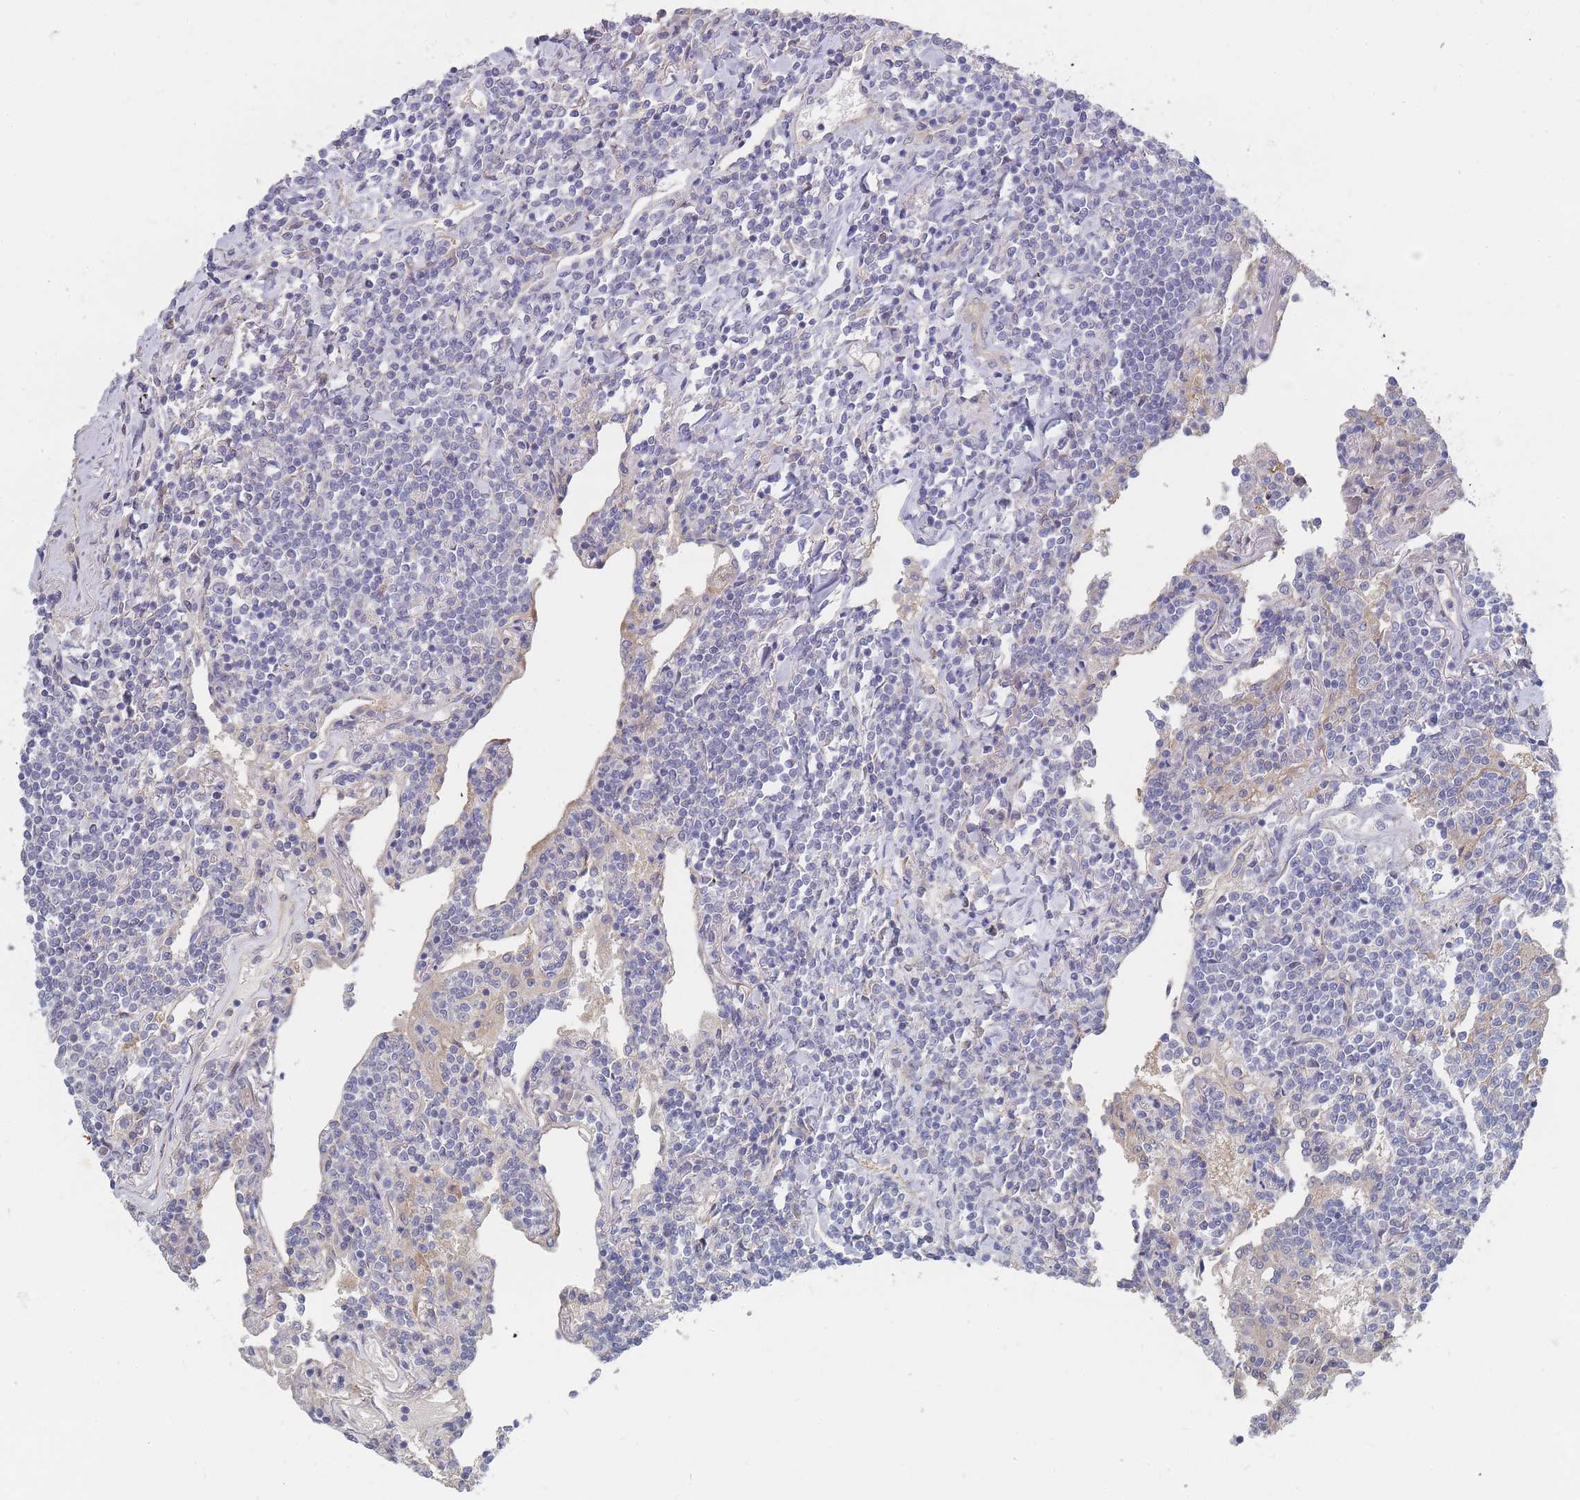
{"staining": {"intensity": "negative", "quantity": "none", "location": "none"}, "tissue": "lymphoma", "cell_type": "Tumor cells", "image_type": "cancer", "snomed": [{"axis": "morphology", "description": "Malignant lymphoma, non-Hodgkin's type, Low grade"}, {"axis": "topography", "description": "Lung"}], "caption": "The micrograph exhibits no significant positivity in tumor cells of lymphoma.", "gene": "NUB1", "patient": {"sex": "female", "age": 71}}